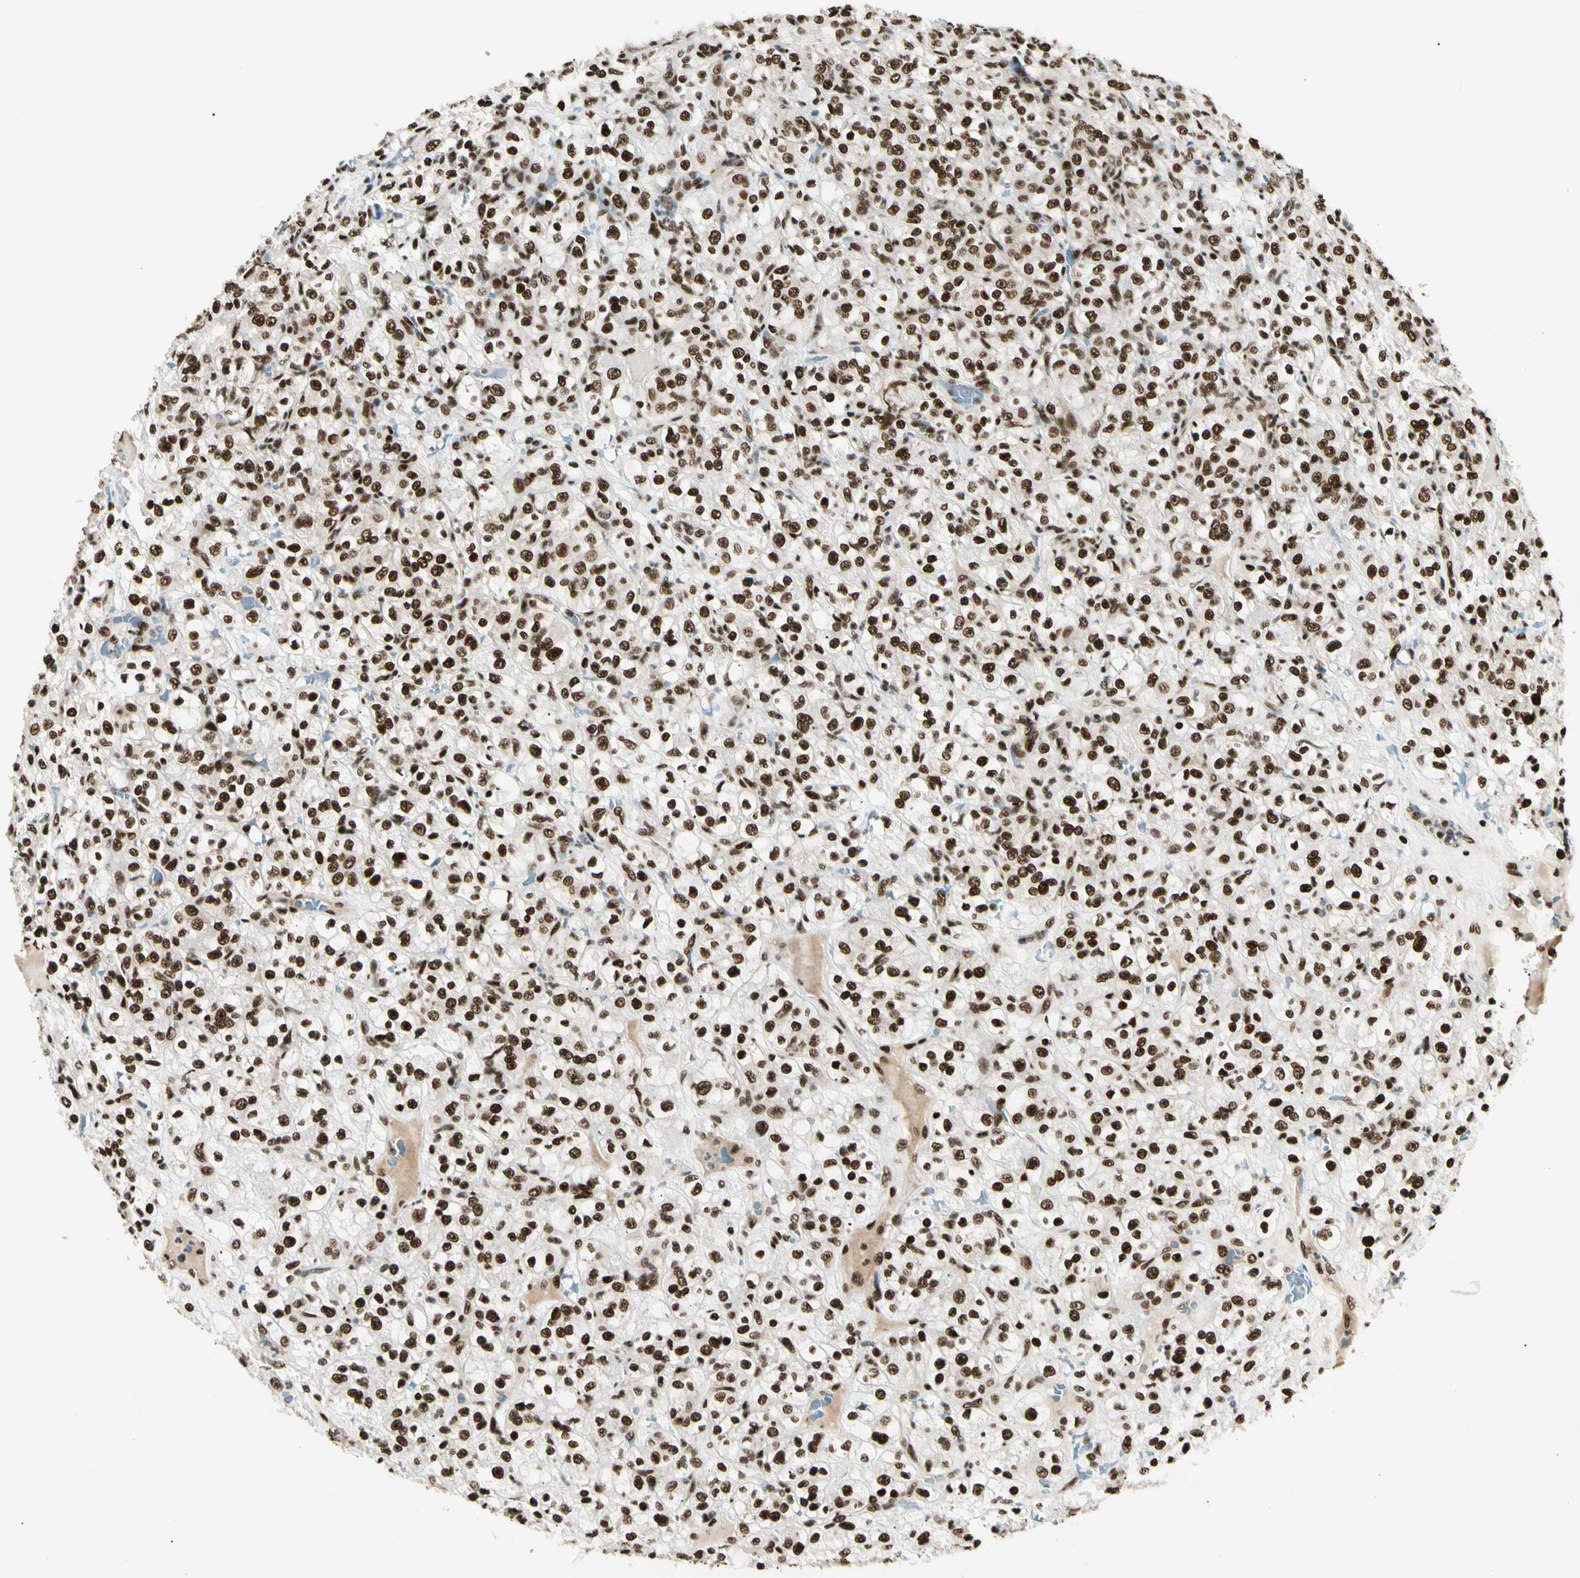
{"staining": {"intensity": "strong", "quantity": ">75%", "location": "nuclear"}, "tissue": "renal cancer", "cell_type": "Tumor cells", "image_type": "cancer", "snomed": [{"axis": "morphology", "description": "Normal tissue, NOS"}, {"axis": "morphology", "description": "Adenocarcinoma, NOS"}, {"axis": "topography", "description": "Kidney"}], "caption": "Adenocarcinoma (renal) stained with IHC shows strong nuclear expression in about >75% of tumor cells. Using DAB (3,3'-diaminobenzidine) (brown) and hematoxylin (blue) stains, captured at high magnification using brightfield microscopy.", "gene": "FUS", "patient": {"sex": "female", "age": 72}}